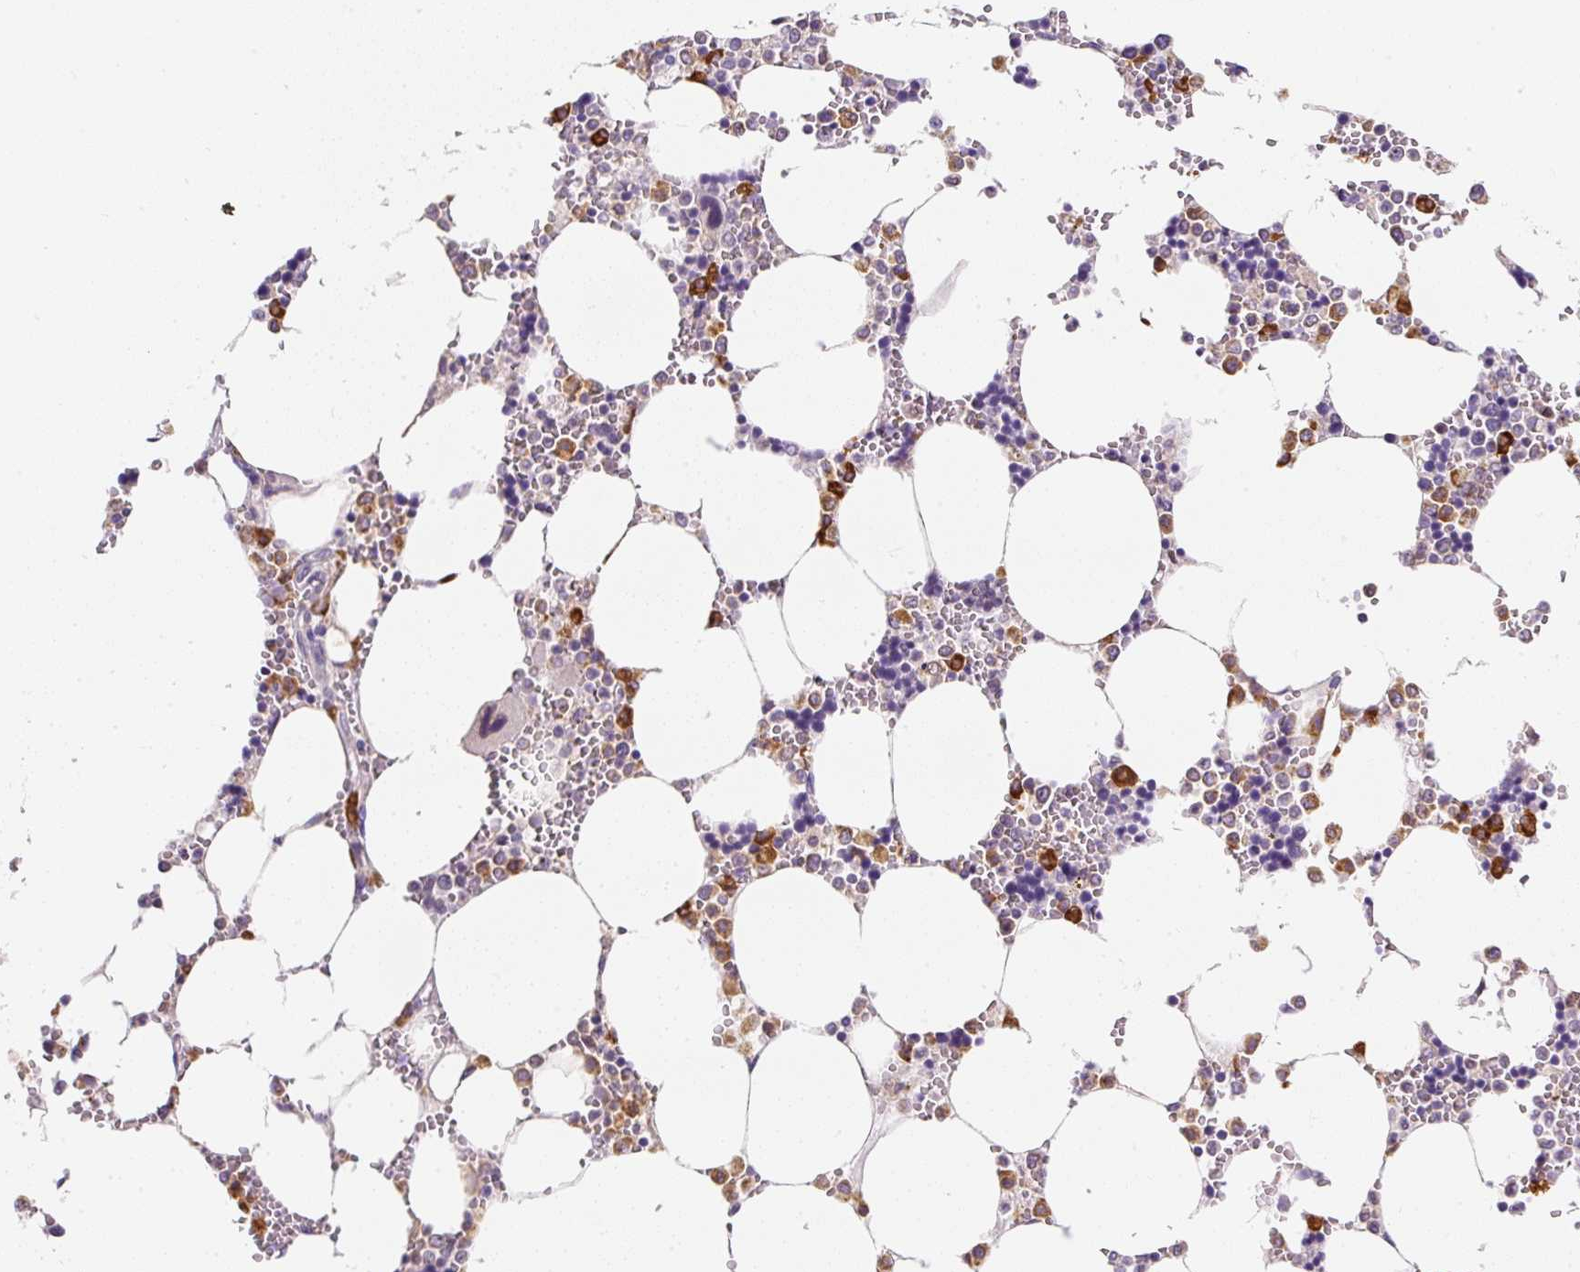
{"staining": {"intensity": "strong", "quantity": "25%-75%", "location": "cytoplasmic/membranous"}, "tissue": "bone marrow", "cell_type": "Hematopoietic cells", "image_type": "normal", "snomed": [{"axis": "morphology", "description": "Normal tissue, NOS"}, {"axis": "topography", "description": "Bone marrow"}], "caption": "DAB (3,3'-diaminobenzidine) immunohistochemical staining of normal bone marrow displays strong cytoplasmic/membranous protein staining in about 25%-75% of hematopoietic cells. Immunohistochemistry (ihc) stains the protein in brown and the nuclei are stained blue.", "gene": "DDOST", "patient": {"sex": "male", "age": 64}}